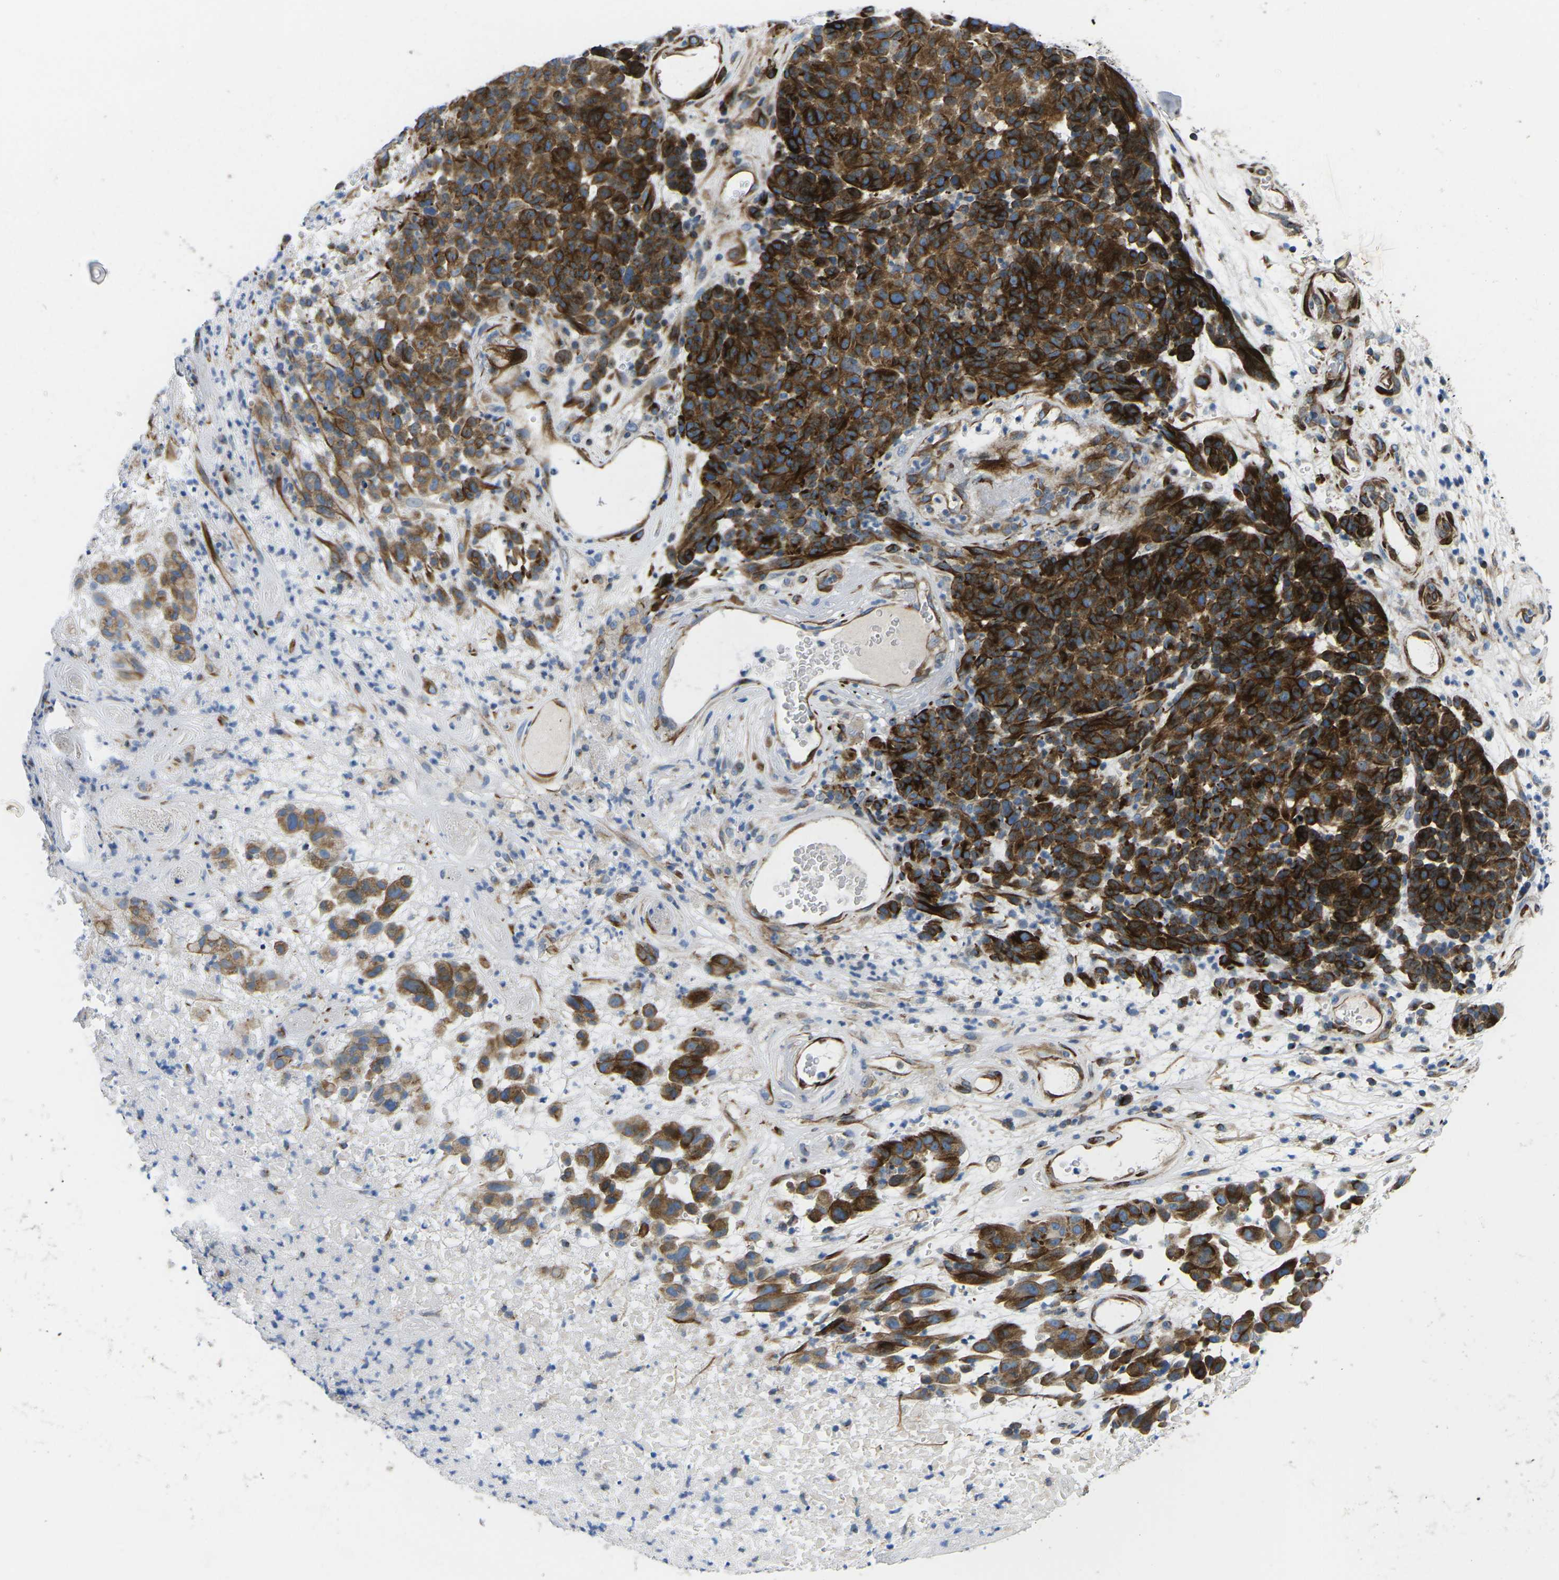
{"staining": {"intensity": "strong", "quantity": "25%-75%", "location": "cytoplasmic/membranous"}, "tissue": "melanoma", "cell_type": "Tumor cells", "image_type": "cancer", "snomed": [{"axis": "morphology", "description": "Malignant melanoma, NOS"}, {"axis": "topography", "description": "Skin"}], "caption": "Tumor cells exhibit high levels of strong cytoplasmic/membranous positivity in approximately 25%-75% of cells in human malignant melanoma. The staining is performed using DAB brown chromogen to label protein expression. The nuclei are counter-stained blue using hematoxylin.", "gene": "TMEFF2", "patient": {"sex": "male", "age": 59}}